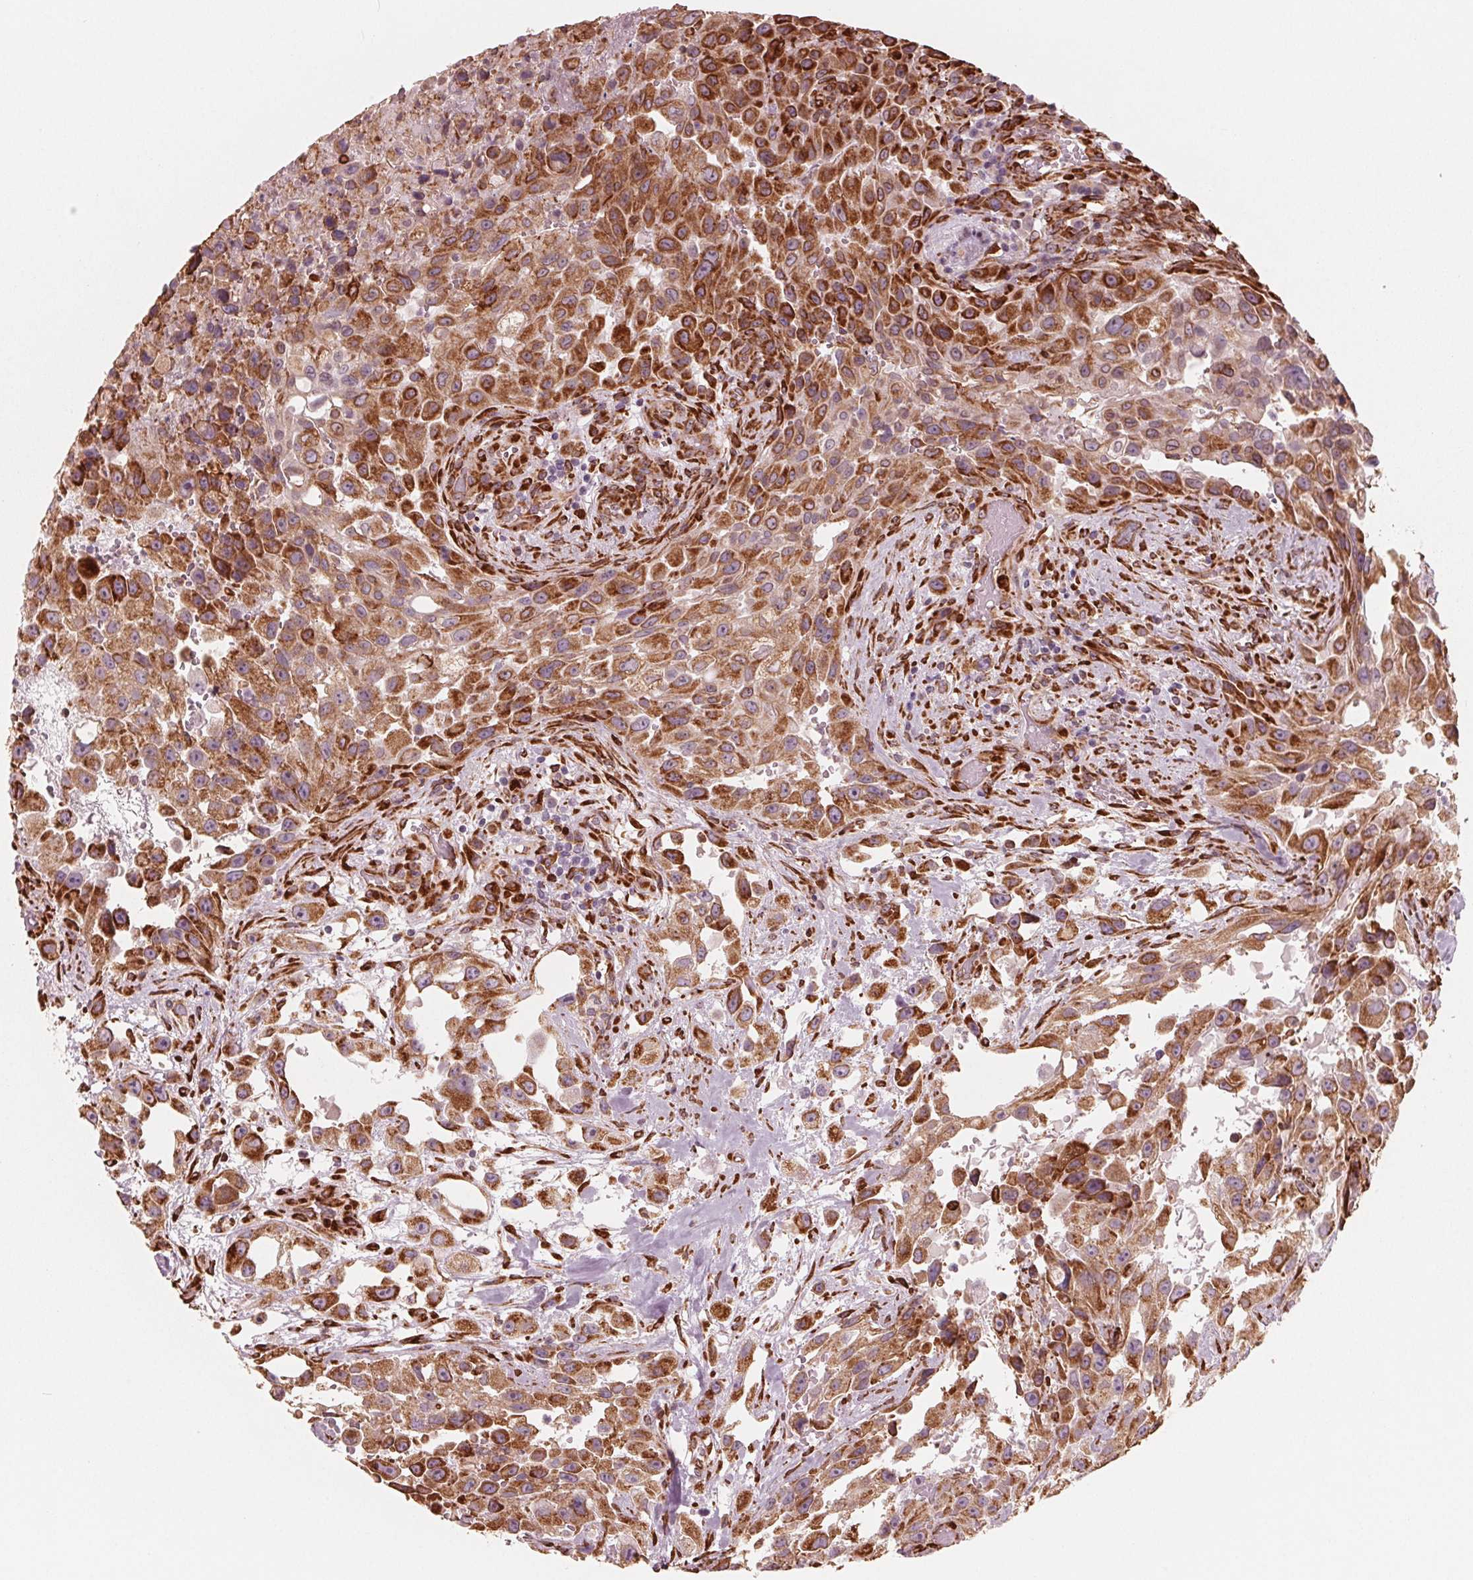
{"staining": {"intensity": "moderate", "quantity": ">75%", "location": "cytoplasmic/membranous"}, "tissue": "urothelial cancer", "cell_type": "Tumor cells", "image_type": "cancer", "snomed": [{"axis": "morphology", "description": "Urothelial carcinoma, High grade"}, {"axis": "topography", "description": "Urinary bladder"}], "caption": "Brown immunohistochemical staining in human high-grade urothelial carcinoma shows moderate cytoplasmic/membranous expression in approximately >75% of tumor cells.", "gene": "IKBIP", "patient": {"sex": "male", "age": 79}}